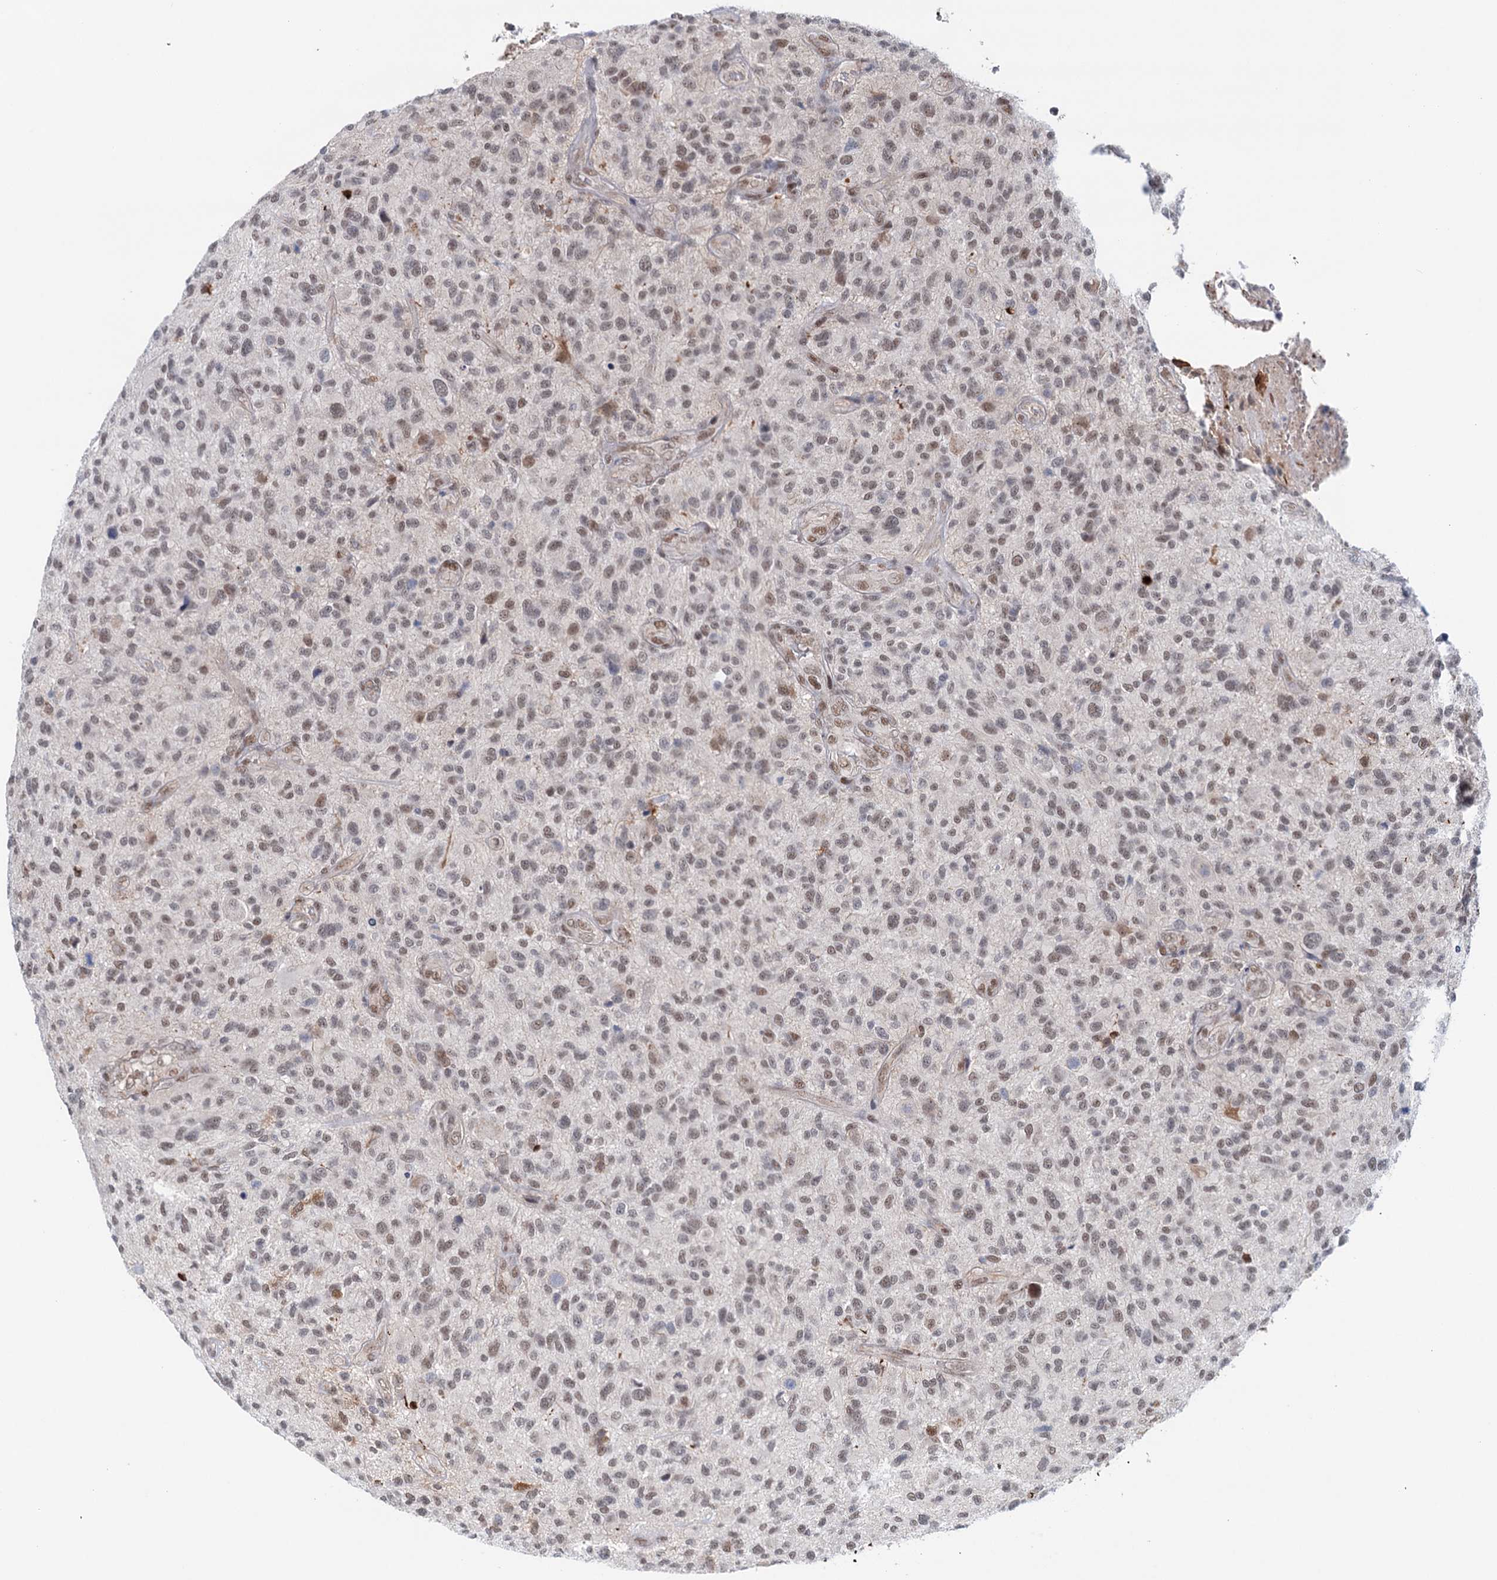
{"staining": {"intensity": "weak", "quantity": "25%-75%", "location": "nuclear"}, "tissue": "glioma", "cell_type": "Tumor cells", "image_type": "cancer", "snomed": [{"axis": "morphology", "description": "Glioma, malignant, High grade"}, {"axis": "topography", "description": "Brain"}], "caption": "Malignant glioma (high-grade) stained with immunohistochemistry shows weak nuclear expression in about 25%-75% of tumor cells.", "gene": "FAM53A", "patient": {"sex": "male", "age": 47}}